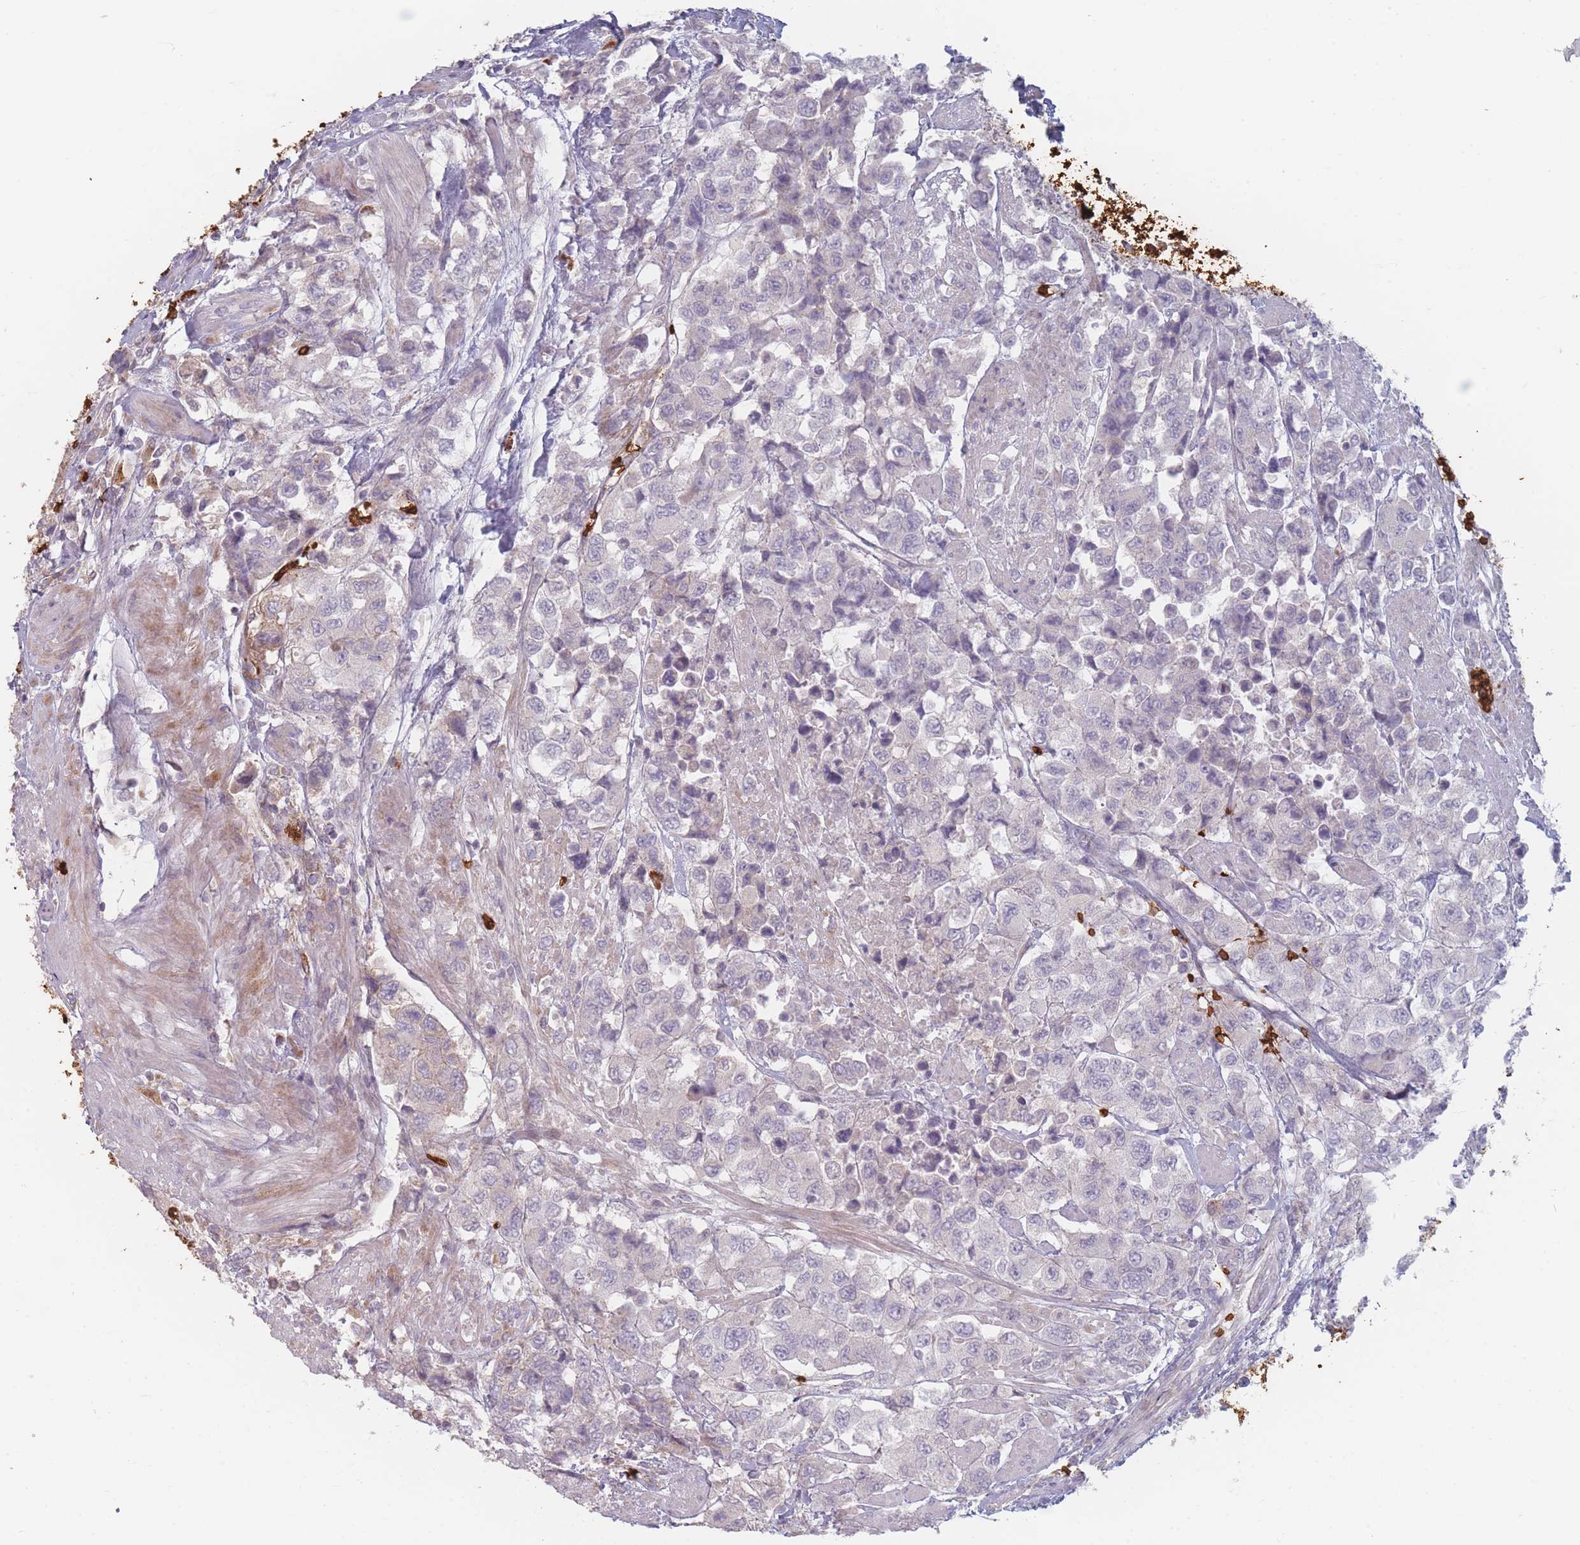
{"staining": {"intensity": "weak", "quantity": "<25%", "location": "cytoplasmic/membranous"}, "tissue": "urothelial cancer", "cell_type": "Tumor cells", "image_type": "cancer", "snomed": [{"axis": "morphology", "description": "Urothelial carcinoma, High grade"}, {"axis": "topography", "description": "Urinary bladder"}], "caption": "Immunohistochemistry (IHC) of human urothelial carcinoma (high-grade) shows no staining in tumor cells. (DAB immunohistochemistry visualized using brightfield microscopy, high magnification).", "gene": "SLC2A6", "patient": {"sex": "female", "age": 78}}